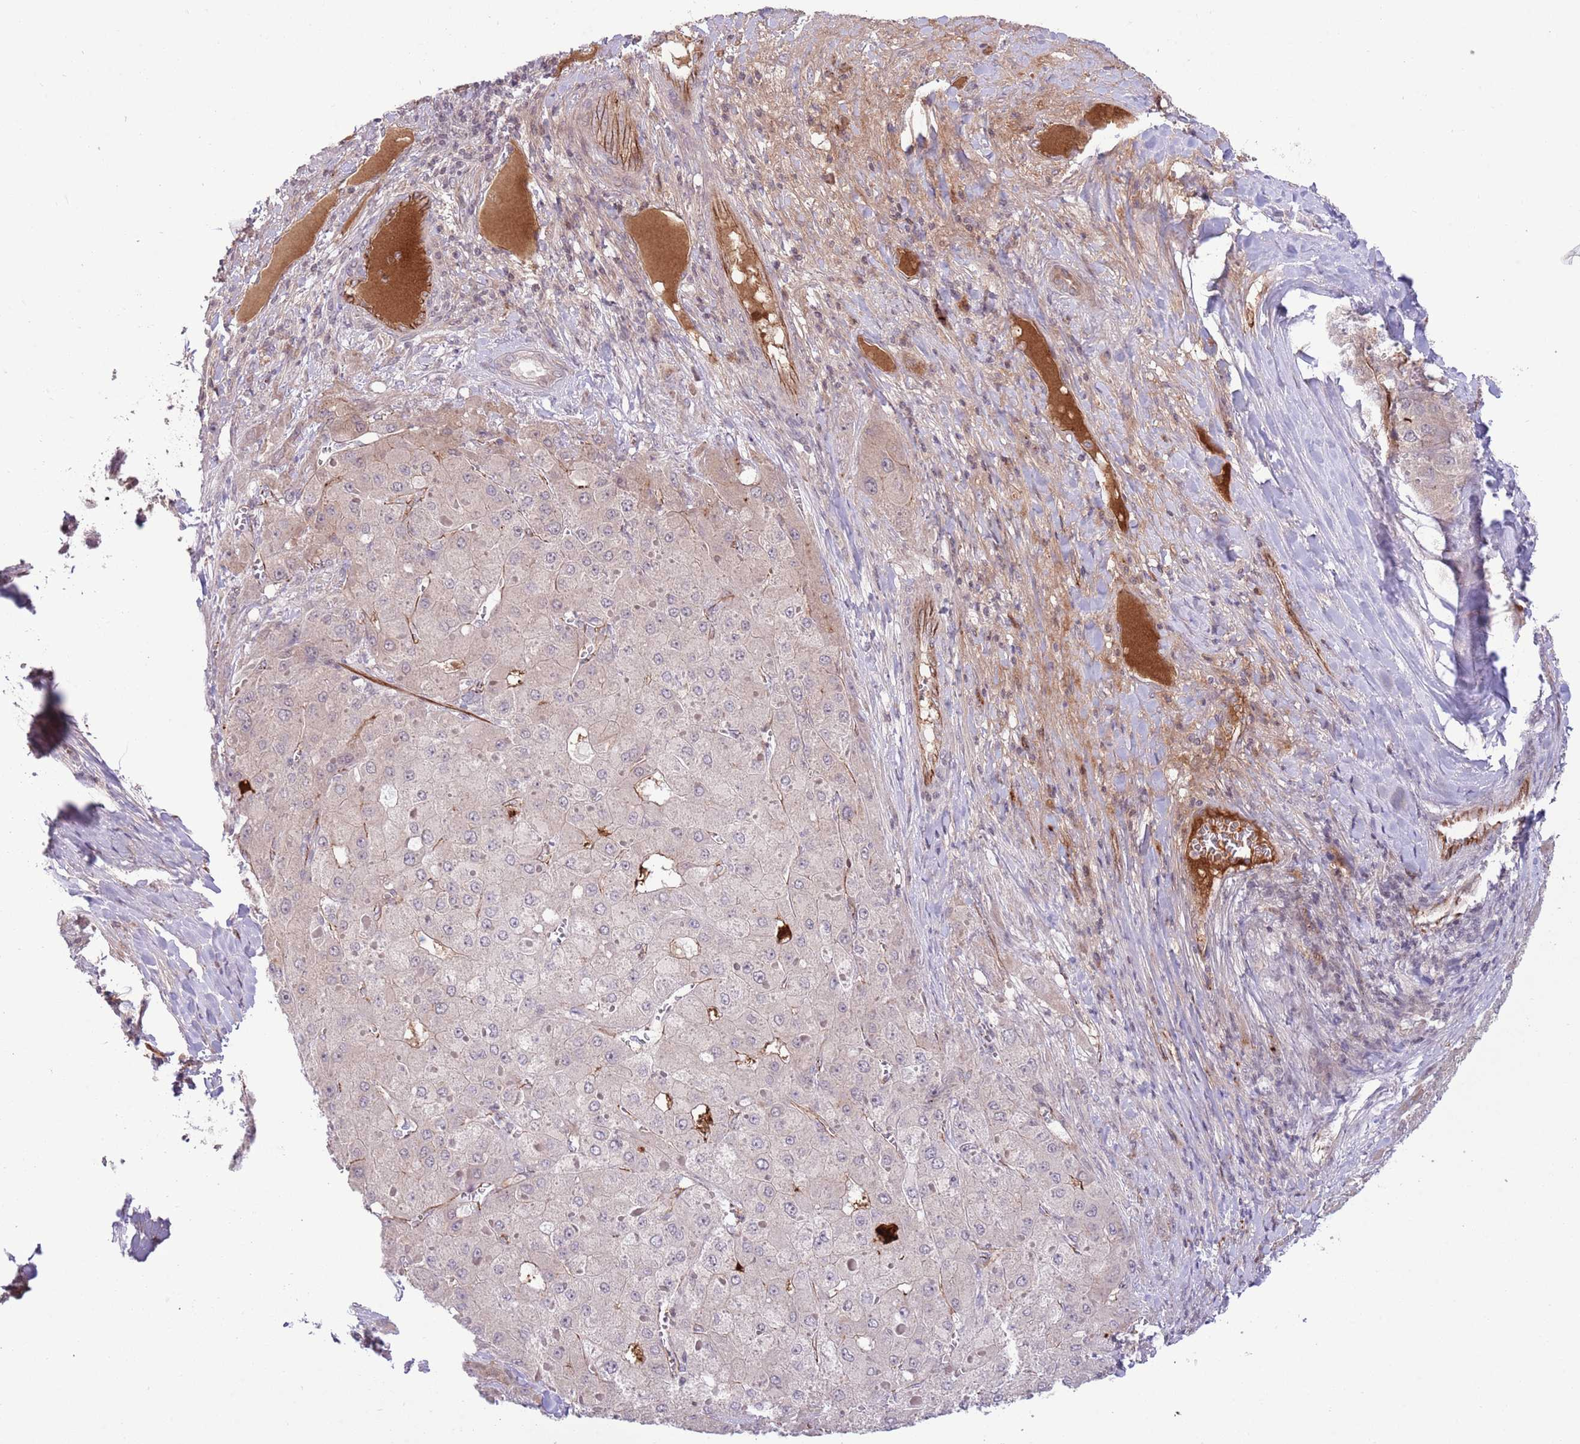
{"staining": {"intensity": "negative", "quantity": "none", "location": "none"}, "tissue": "liver cancer", "cell_type": "Tumor cells", "image_type": "cancer", "snomed": [{"axis": "morphology", "description": "Carcinoma, Hepatocellular, NOS"}, {"axis": "topography", "description": "Liver"}], "caption": "Immunohistochemistry of human liver cancer (hepatocellular carcinoma) shows no positivity in tumor cells. Brightfield microscopy of immunohistochemistry (IHC) stained with DAB (3,3'-diaminobenzidine) (brown) and hematoxylin (blue), captured at high magnification.", "gene": "DPP10", "patient": {"sex": "female", "age": 73}}